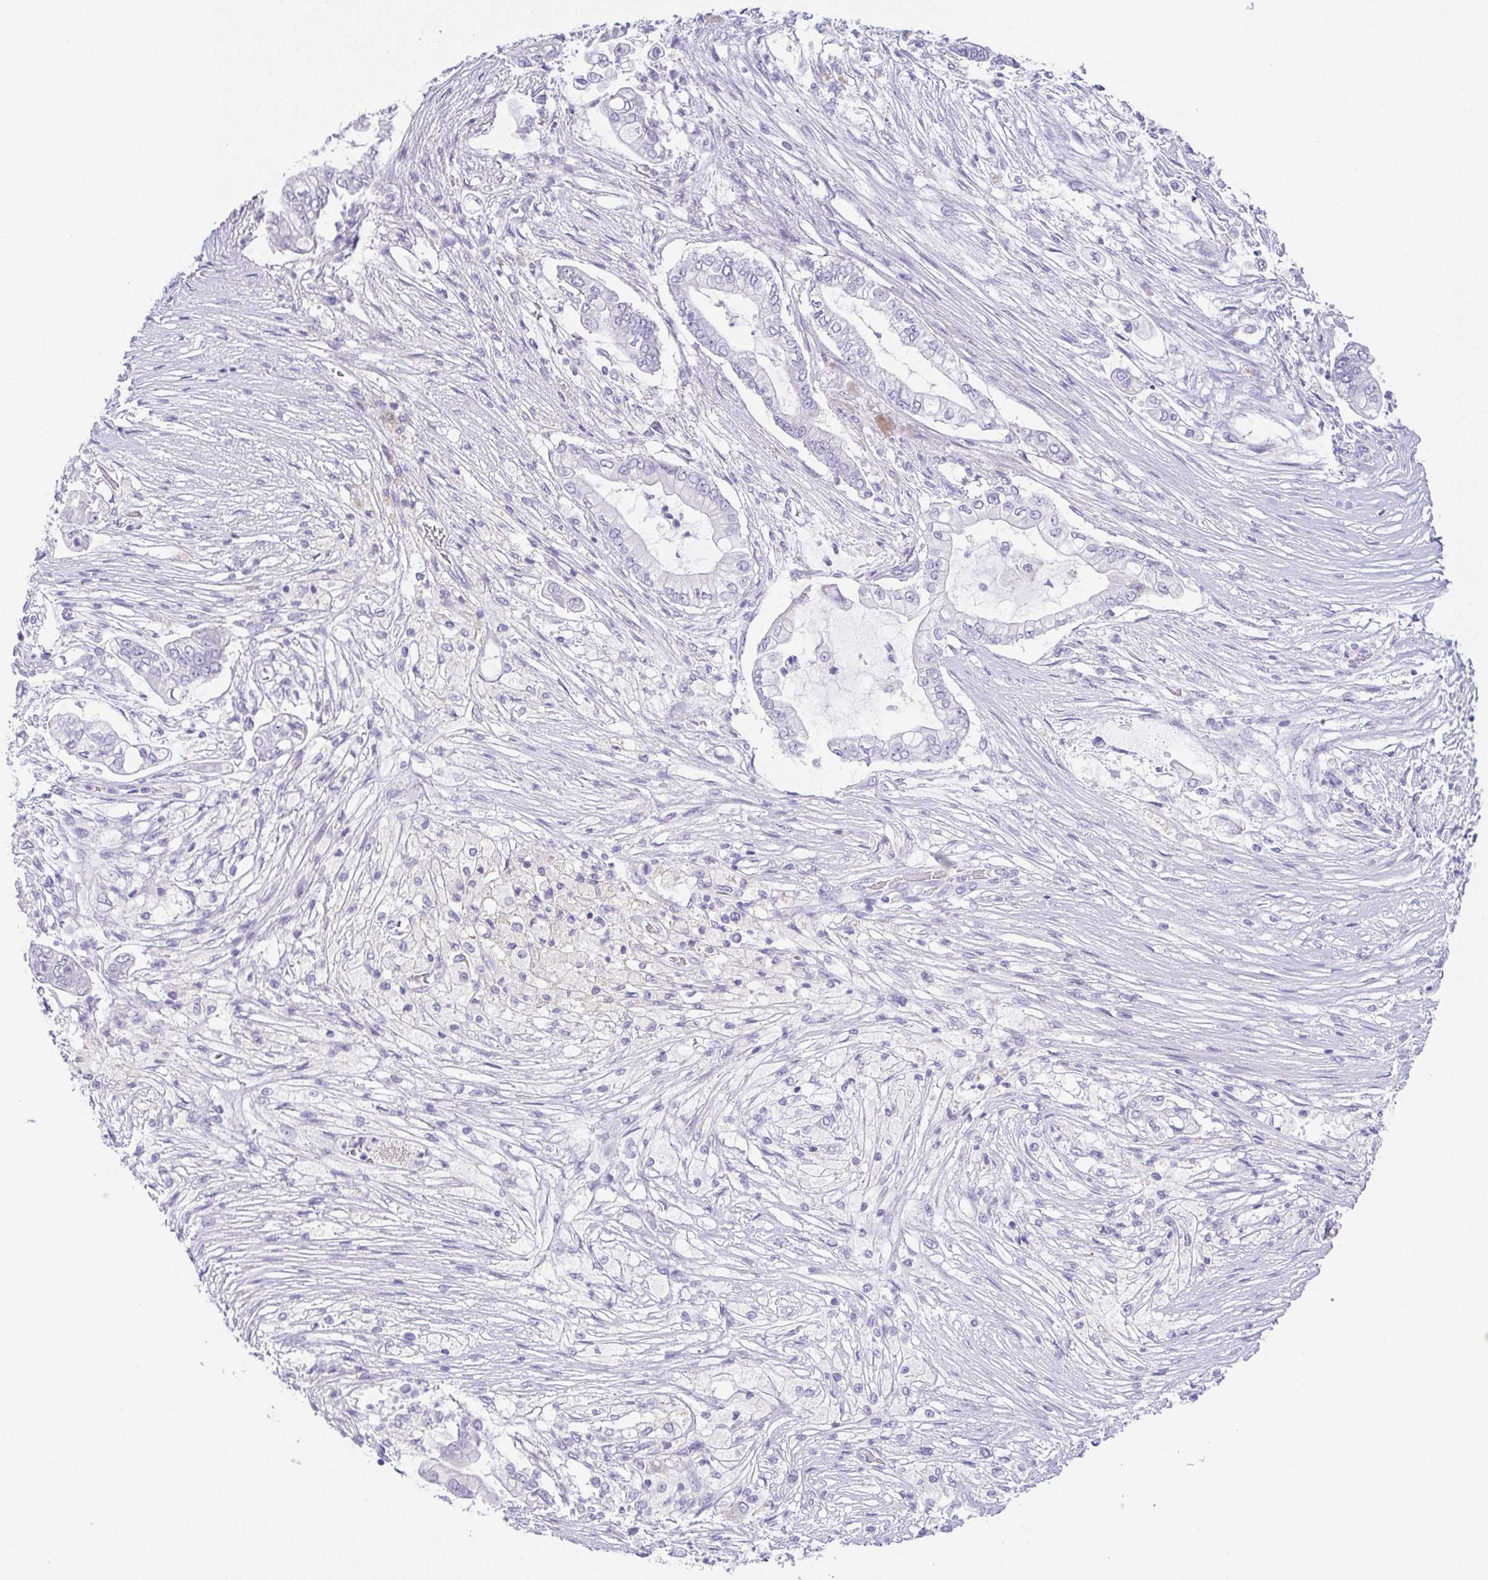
{"staining": {"intensity": "negative", "quantity": "none", "location": "none"}, "tissue": "pancreatic cancer", "cell_type": "Tumor cells", "image_type": "cancer", "snomed": [{"axis": "morphology", "description": "Adenocarcinoma, NOS"}, {"axis": "topography", "description": "Pancreas"}], "caption": "High power microscopy histopathology image of an immunohistochemistry micrograph of pancreatic adenocarcinoma, revealing no significant positivity in tumor cells. The staining is performed using DAB brown chromogen with nuclei counter-stained in using hematoxylin.", "gene": "HAPLN2", "patient": {"sex": "female", "age": 69}}